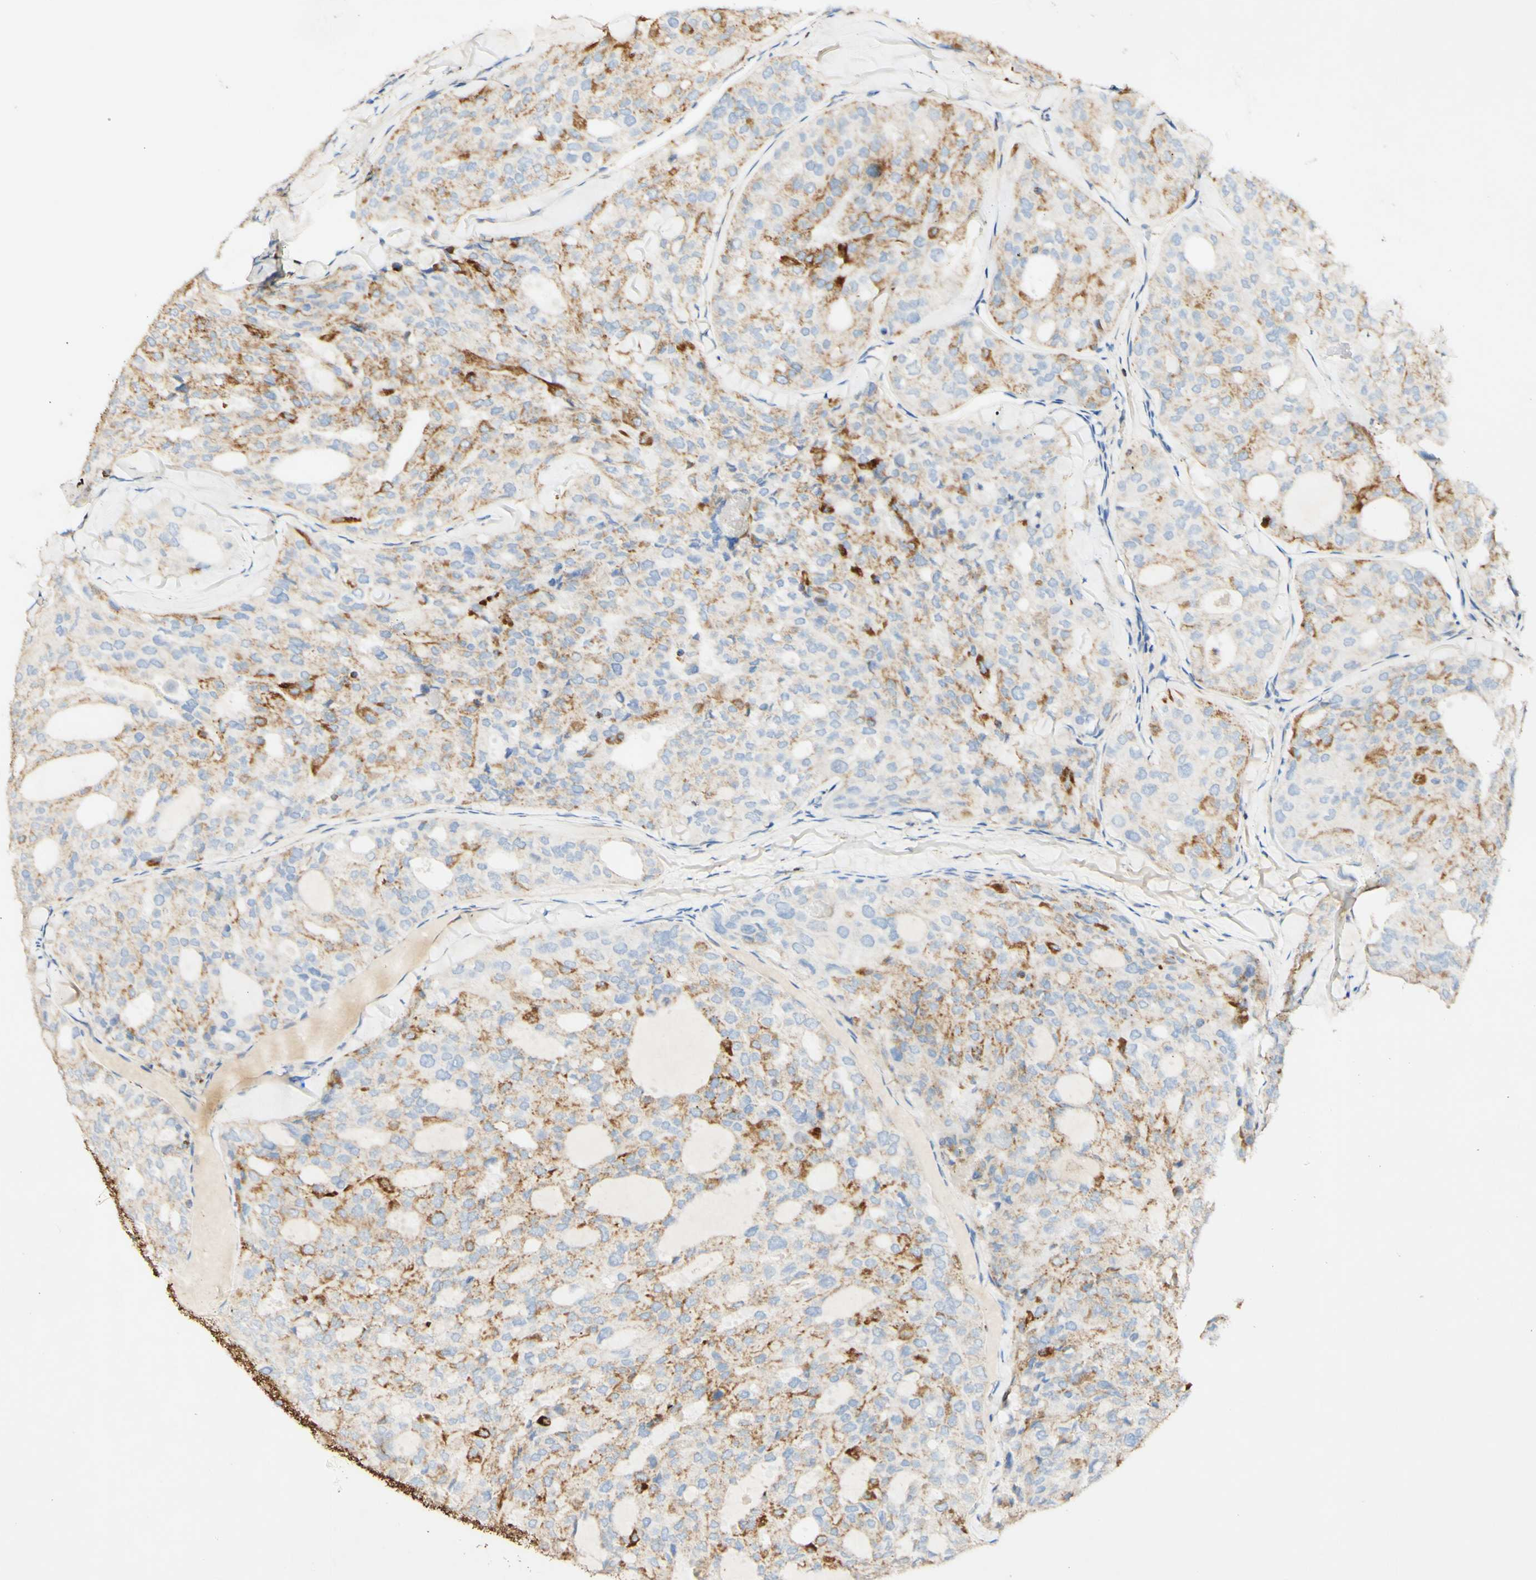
{"staining": {"intensity": "moderate", "quantity": "25%-75%", "location": "cytoplasmic/membranous"}, "tissue": "thyroid cancer", "cell_type": "Tumor cells", "image_type": "cancer", "snomed": [{"axis": "morphology", "description": "Follicular adenoma carcinoma, NOS"}, {"axis": "topography", "description": "Thyroid gland"}], "caption": "This histopathology image exhibits immunohistochemistry (IHC) staining of human thyroid cancer, with medium moderate cytoplasmic/membranous positivity in about 25%-75% of tumor cells.", "gene": "OXCT1", "patient": {"sex": "male", "age": 75}}